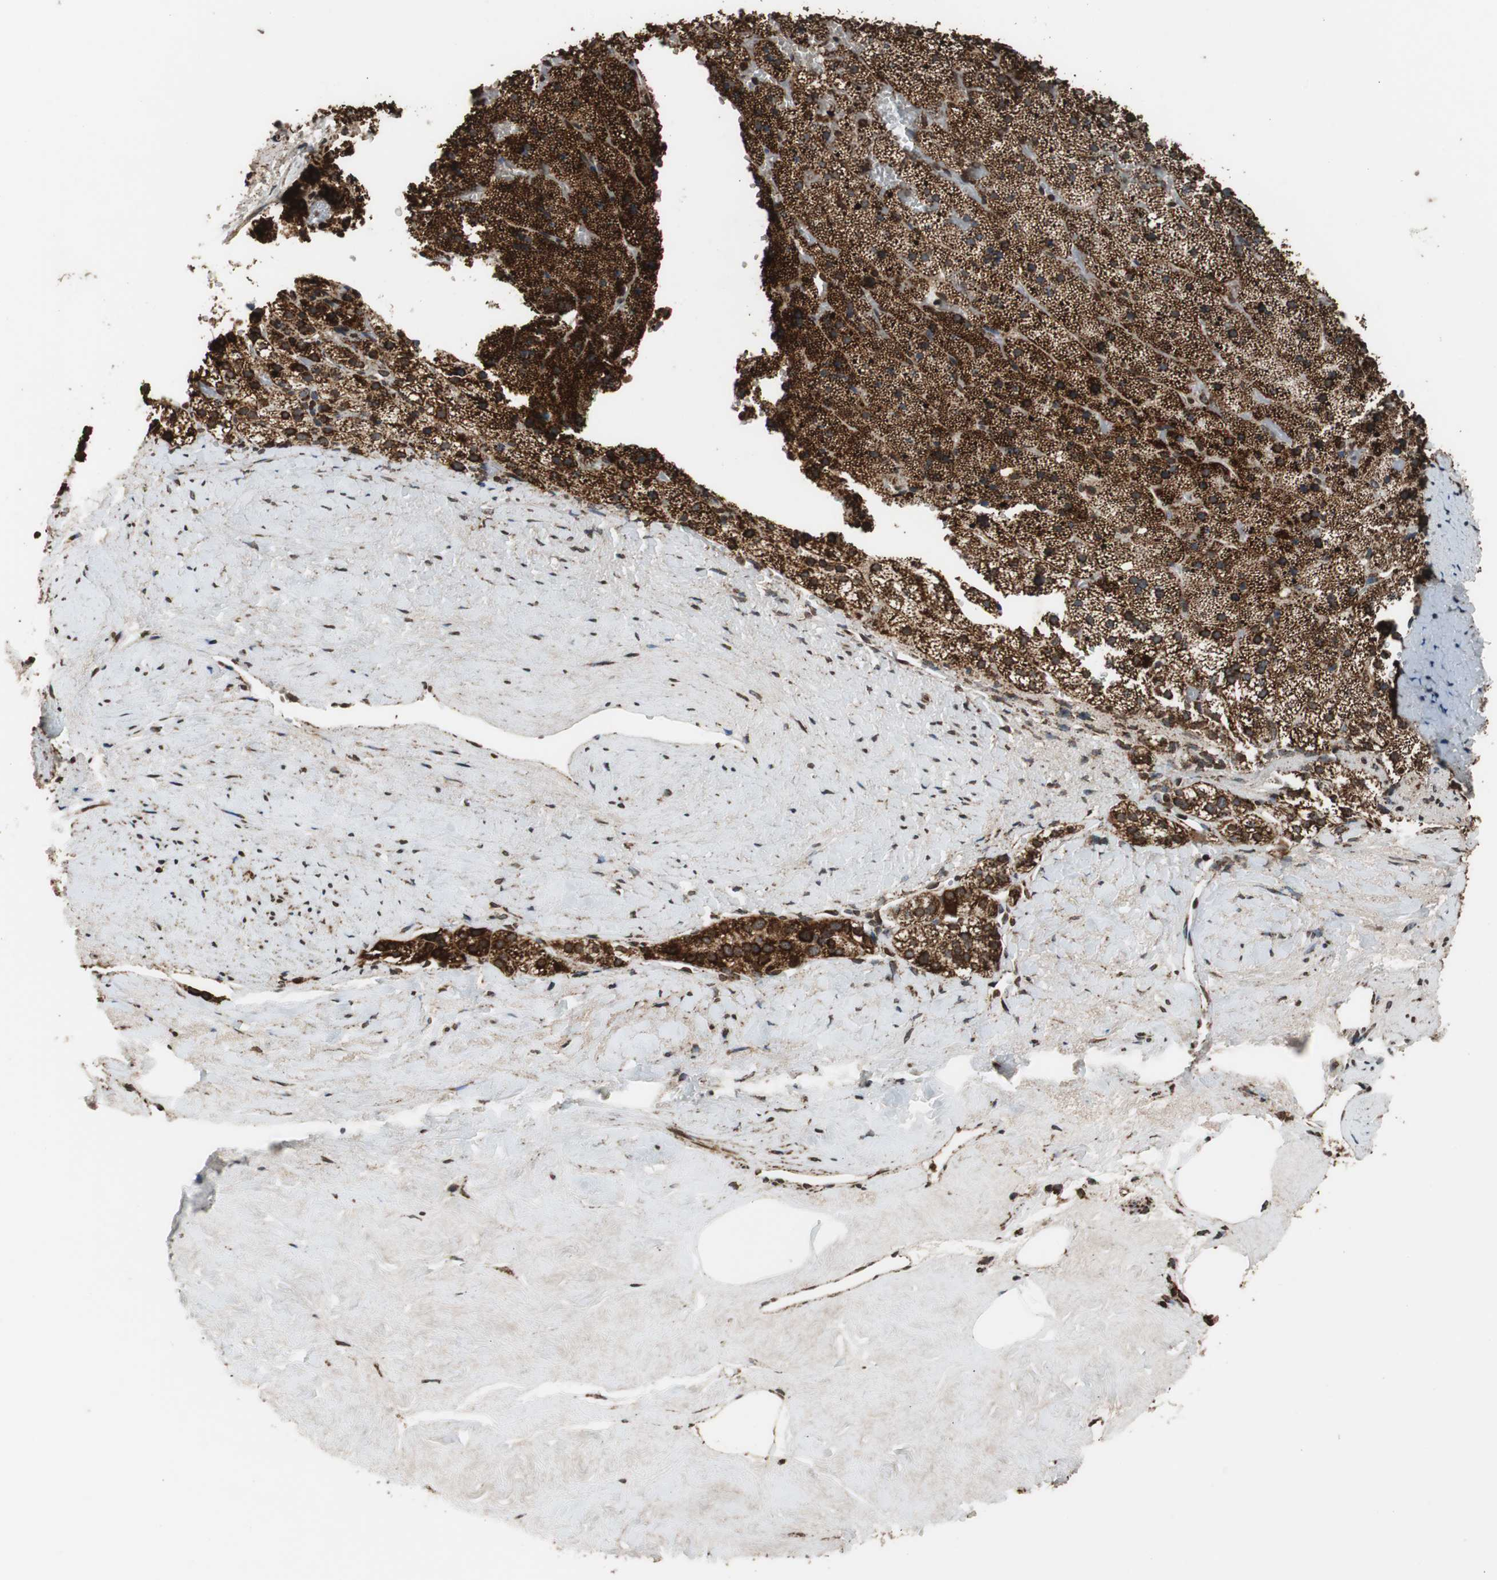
{"staining": {"intensity": "strong", "quantity": ">75%", "location": "cytoplasmic/membranous"}, "tissue": "adrenal gland", "cell_type": "Glandular cells", "image_type": "normal", "snomed": [{"axis": "morphology", "description": "Normal tissue, NOS"}, {"axis": "topography", "description": "Adrenal gland"}], "caption": "Protein staining displays strong cytoplasmic/membranous staining in approximately >75% of glandular cells in normal adrenal gland.", "gene": "HSPA9", "patient": {"sex": "male", "age": 35}}